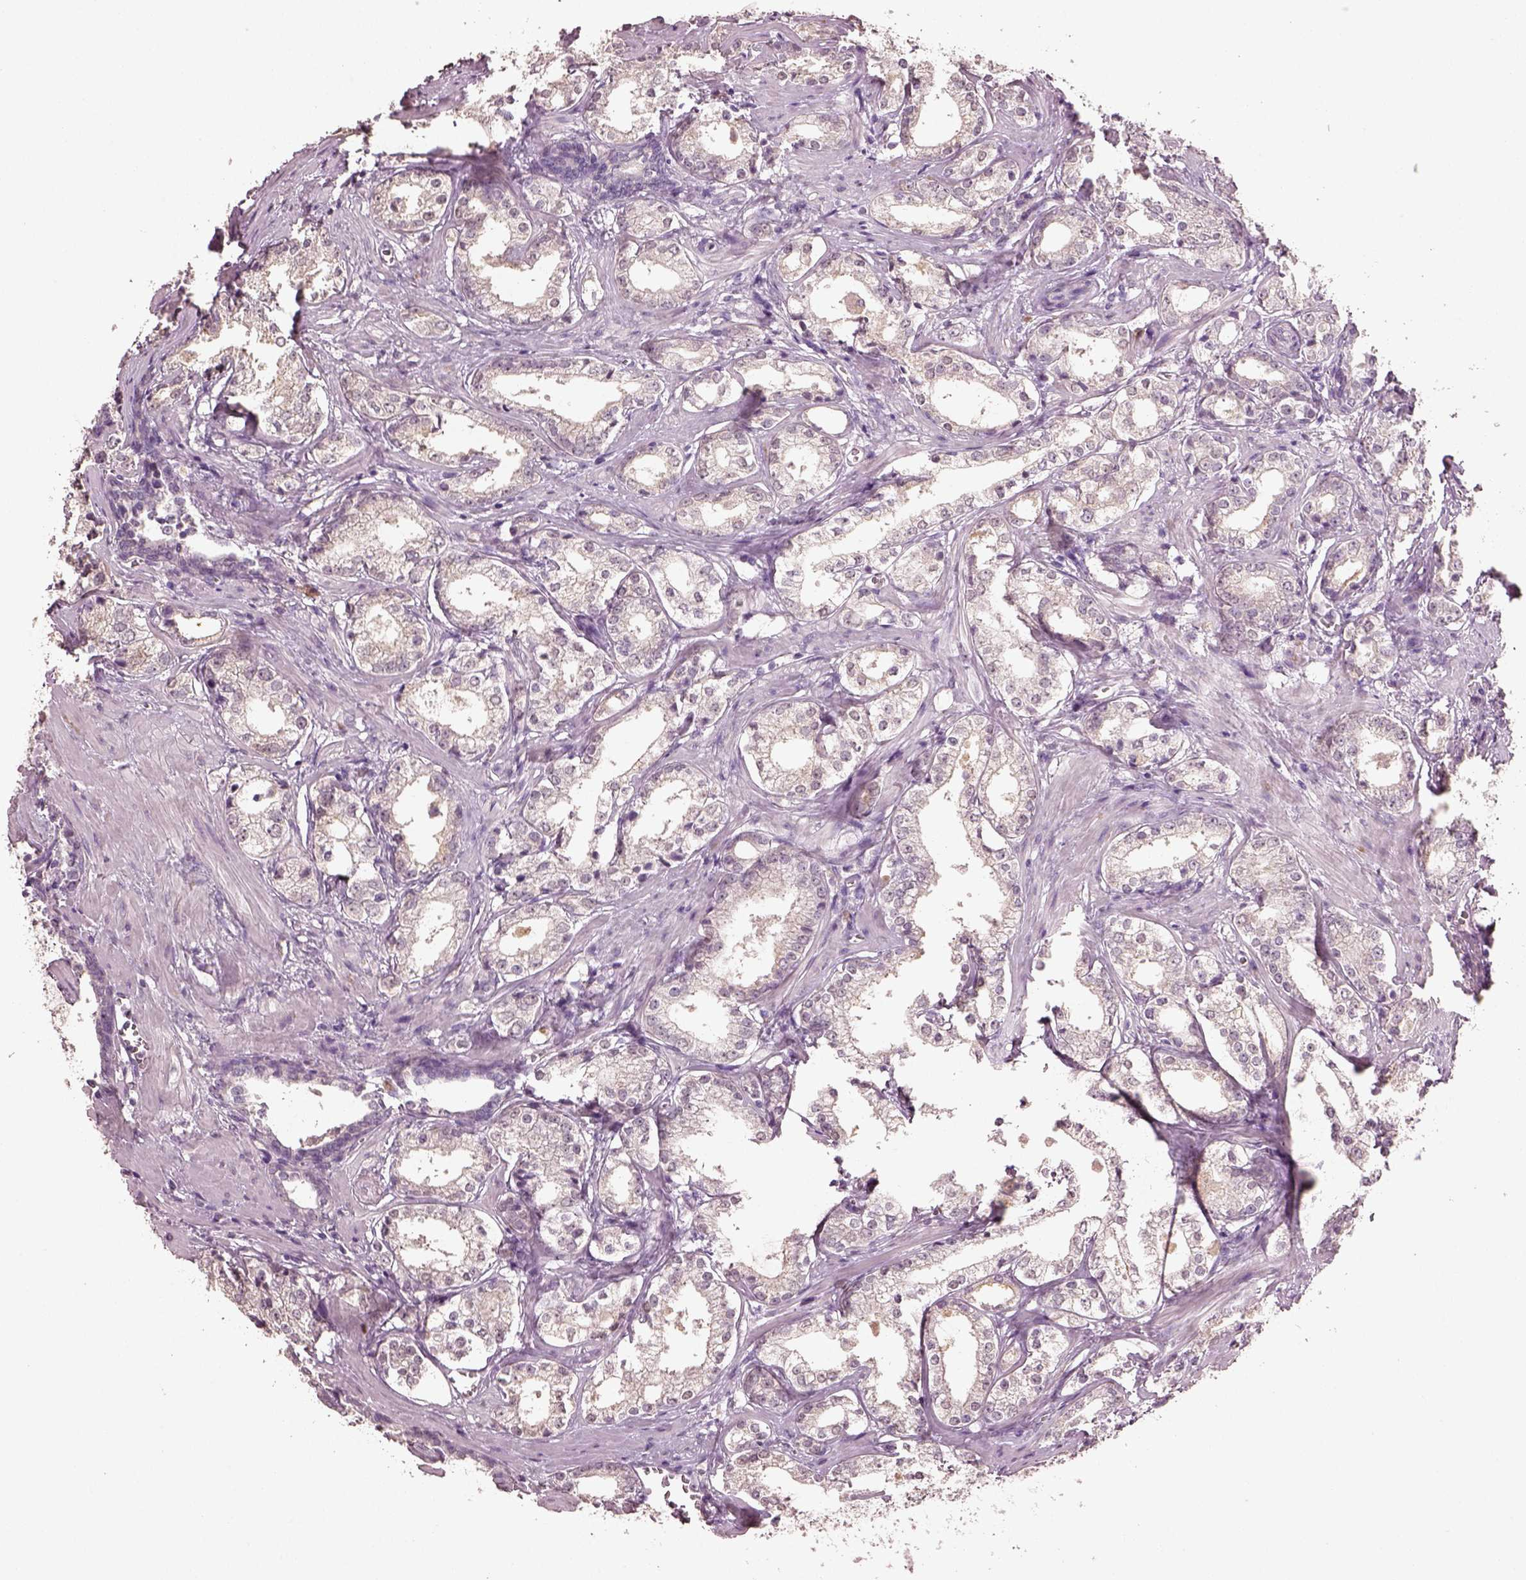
{"staining": {"intensity": "negative", "quantity": "none", "location": "none"}, "tissue": "prostate cancer", "cell_type": "Tumor cells", "image_type": "cancer", "snomed": [{"axis": "morphology", "description": "Adenocarcinoma, NOS"}, {"axis": "topography", "description": "Prostate and seminal vesicle, NOS"}], "caption": "There is no significant expression in tumor cells of prostate cancer.", "gene": "KCNIP3", "patient": {"sex": "male", "age": 63}}